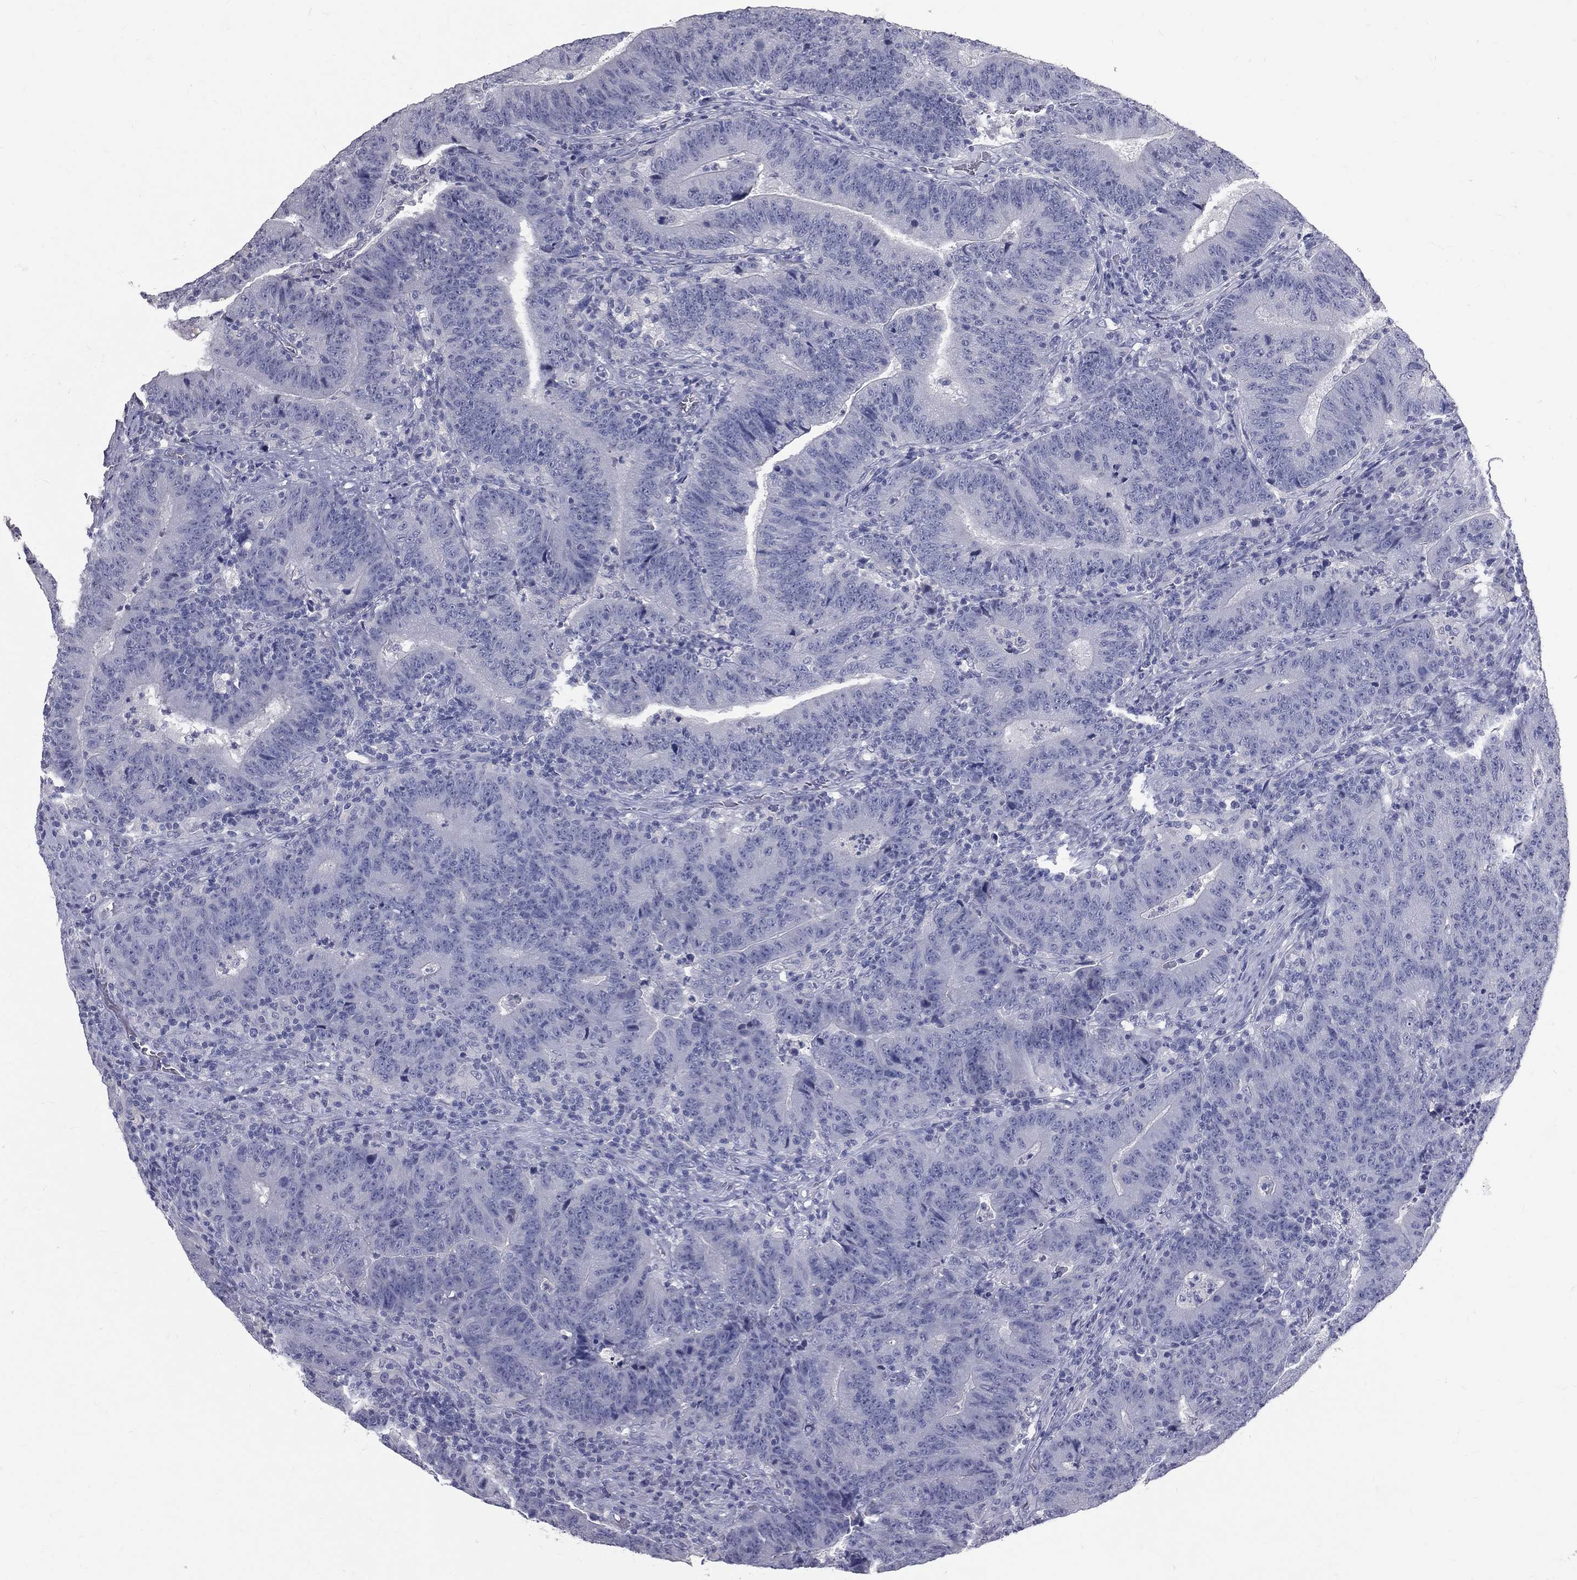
{"staining": {"intensity": "negative", "quantity": "none", "location": "none"}, "tissue": "colorectal cancer", "cell_type": "Tumor cells", "image_type": "cancer", "snomed": [{"axis": "morphology", "description": "Adenocarcinoma, NOS"}, {"axis": "topography", "description": "Colon"}], "caption": "Tumor cells are negative for protein expression in human colorectal cancer.", "gene": "TFPI2", "patient": {"sex": "female", "age": 75}}